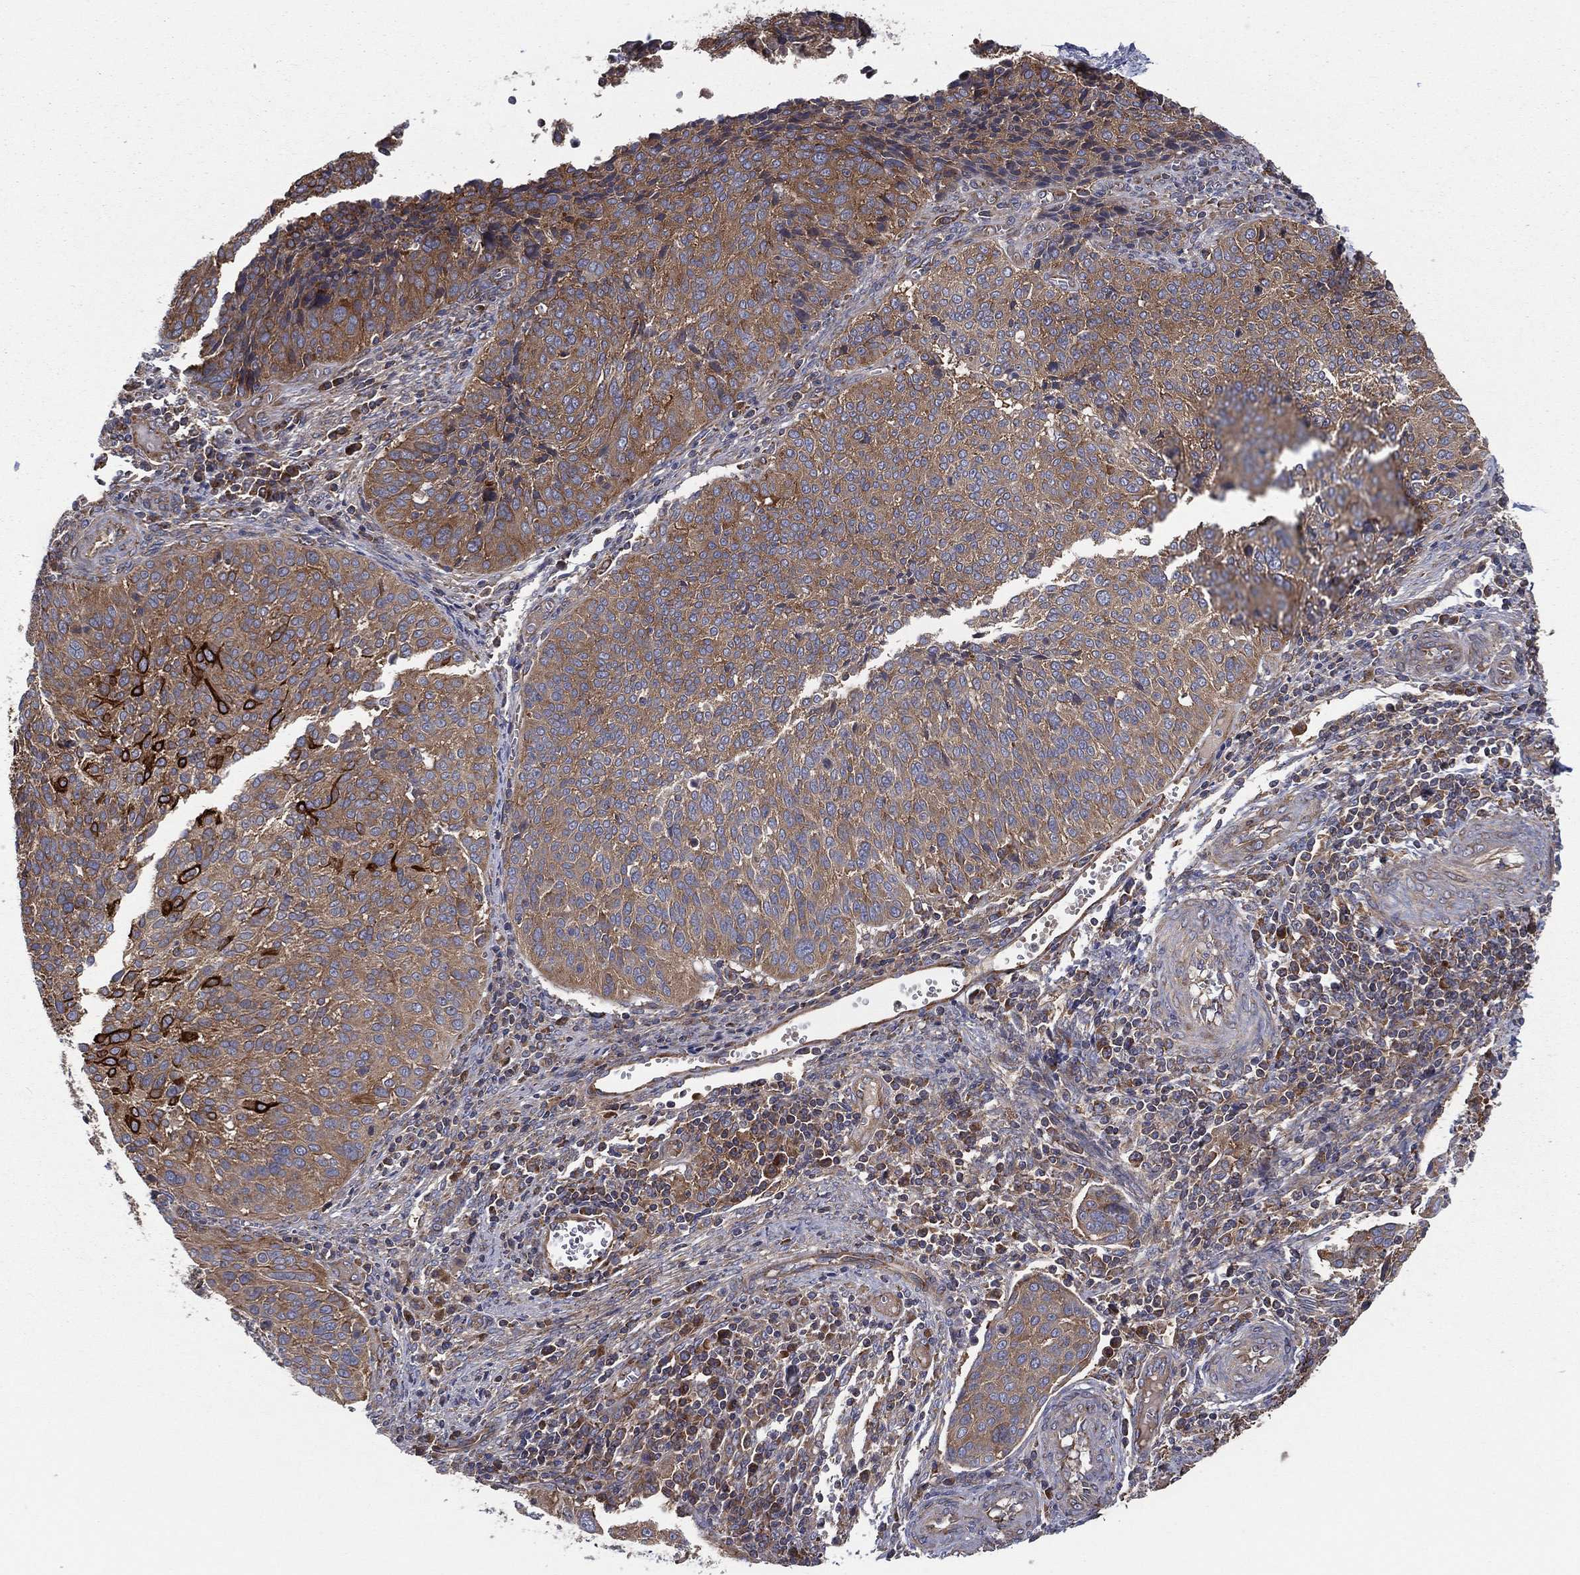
{"staining": {"intensity": "moderate", "quantity": "25%-75%", "location": "cytoplasmic/membranous"}, "tissue": "cervical cancer", "cell_type": "Tumor cells", "image_type": "cancer", "snomed": [{"axis": "morphology", "description": "Squamous cell carcinoma, NOS"}, {"axis": "topography", "description": "Cervix"}], "caption": "DAB (3,3'-diaminobenzidine) immunohistochemical staining of human squamous cell carcinoma (cervical) demonstrates moderate cytoplasmic/membranous protein staining in about 25%-75% of tumor cells.", "gene": "EIF2B5", "patient": {"sex": "female", "age": 39}}